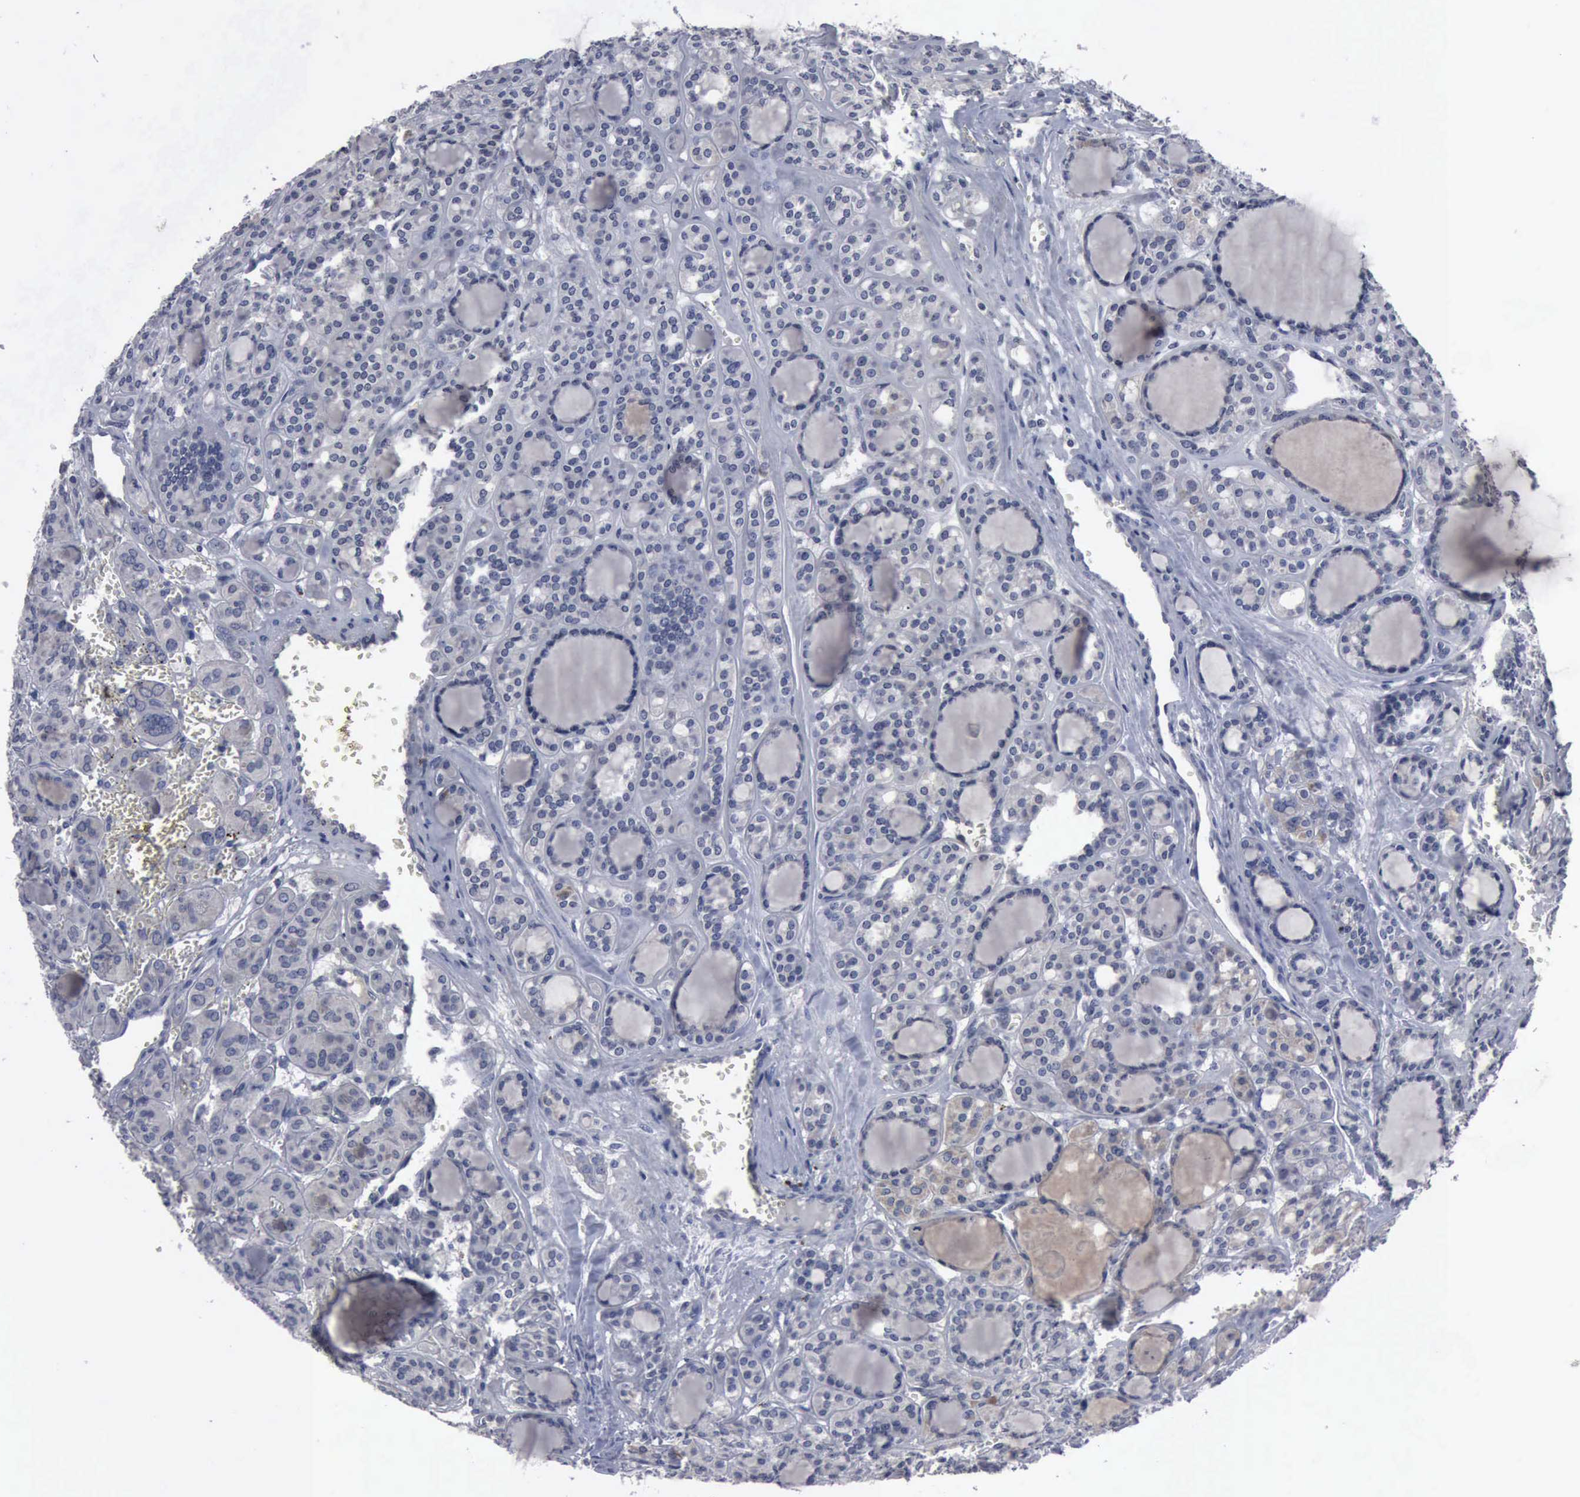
{"staining": {"intensity": "negative", "quantity": "none", "location": "none"}, "tissue": "thyroid cancer", "cell_type": "Tumor cells", "image_type": "cancer", "snomed": [{"axis": "morphology", "description": "Follicular adenoma carcinoma, NOS"}, {"axis": "topography", "description": "Thyroid gland"}], "caption": "Human thyroid cancer (follicular adenoma carcinoma) stained for a protein using immunohistochemistry shows no expression in tumor cells.", "gene": "MYO18B", "patient": {"sex": "female", "age": 71}}